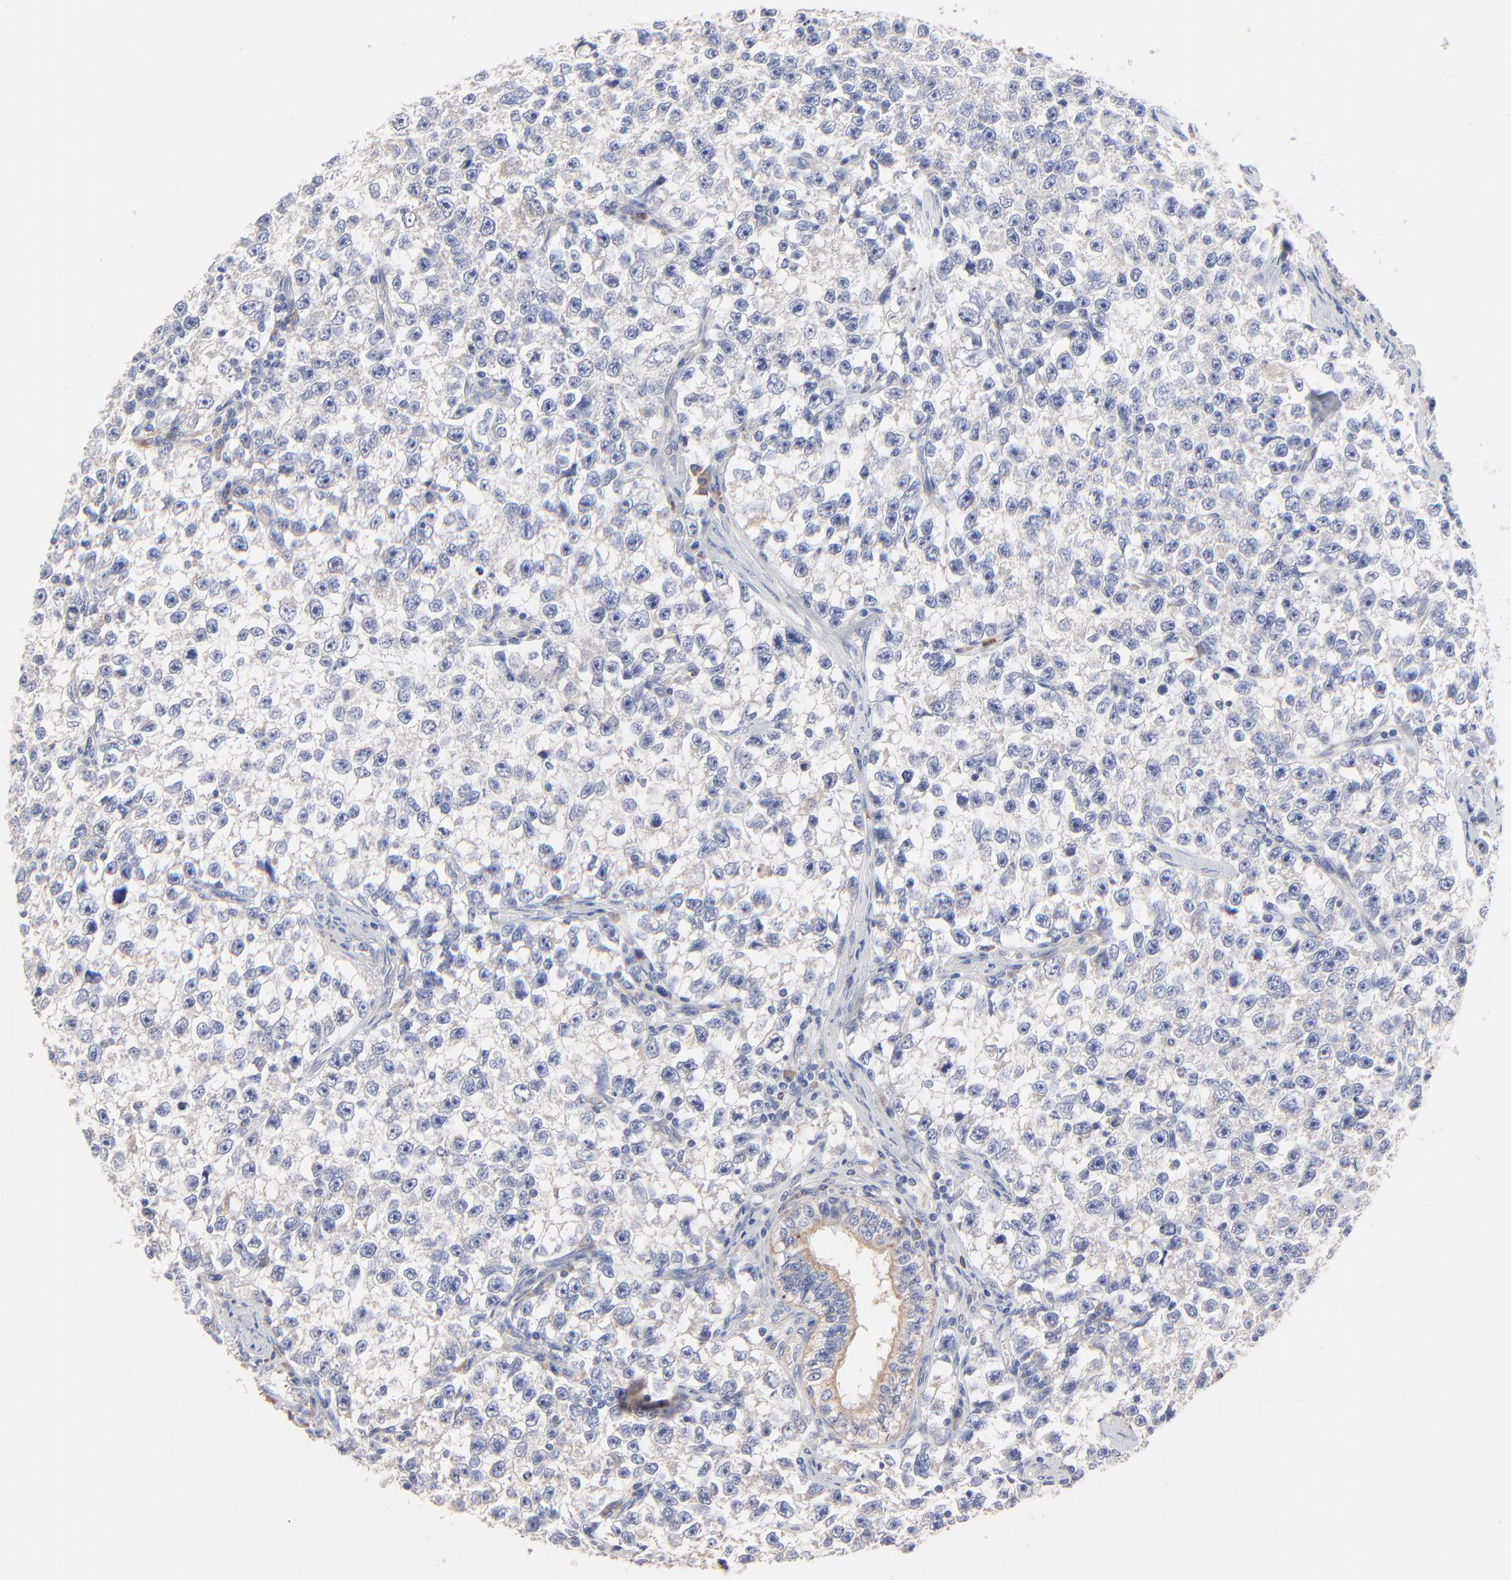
{"staining": {"intensity": "weak", "quantity": "<25%", "location": "cytoplasmic/membranous"}, "tissue": "testis cancer", "cell_type": "Tumor cells", "image_type": "cancer", "snomed": [{"axis": "morphology", "description": "Seminoma, NOS"}, {"axis": "morphology", "description": "Carcinoma, Embryonal, NOS"}, {"axis": "topography", "description": "Testis"}], "caption": "Seminoma (testis) was stained to show a protein in brown. There is no significant positivity in tumor cells.", "gene": "PPFIBP2", "patient": {"sex": "male", "age": 30}}